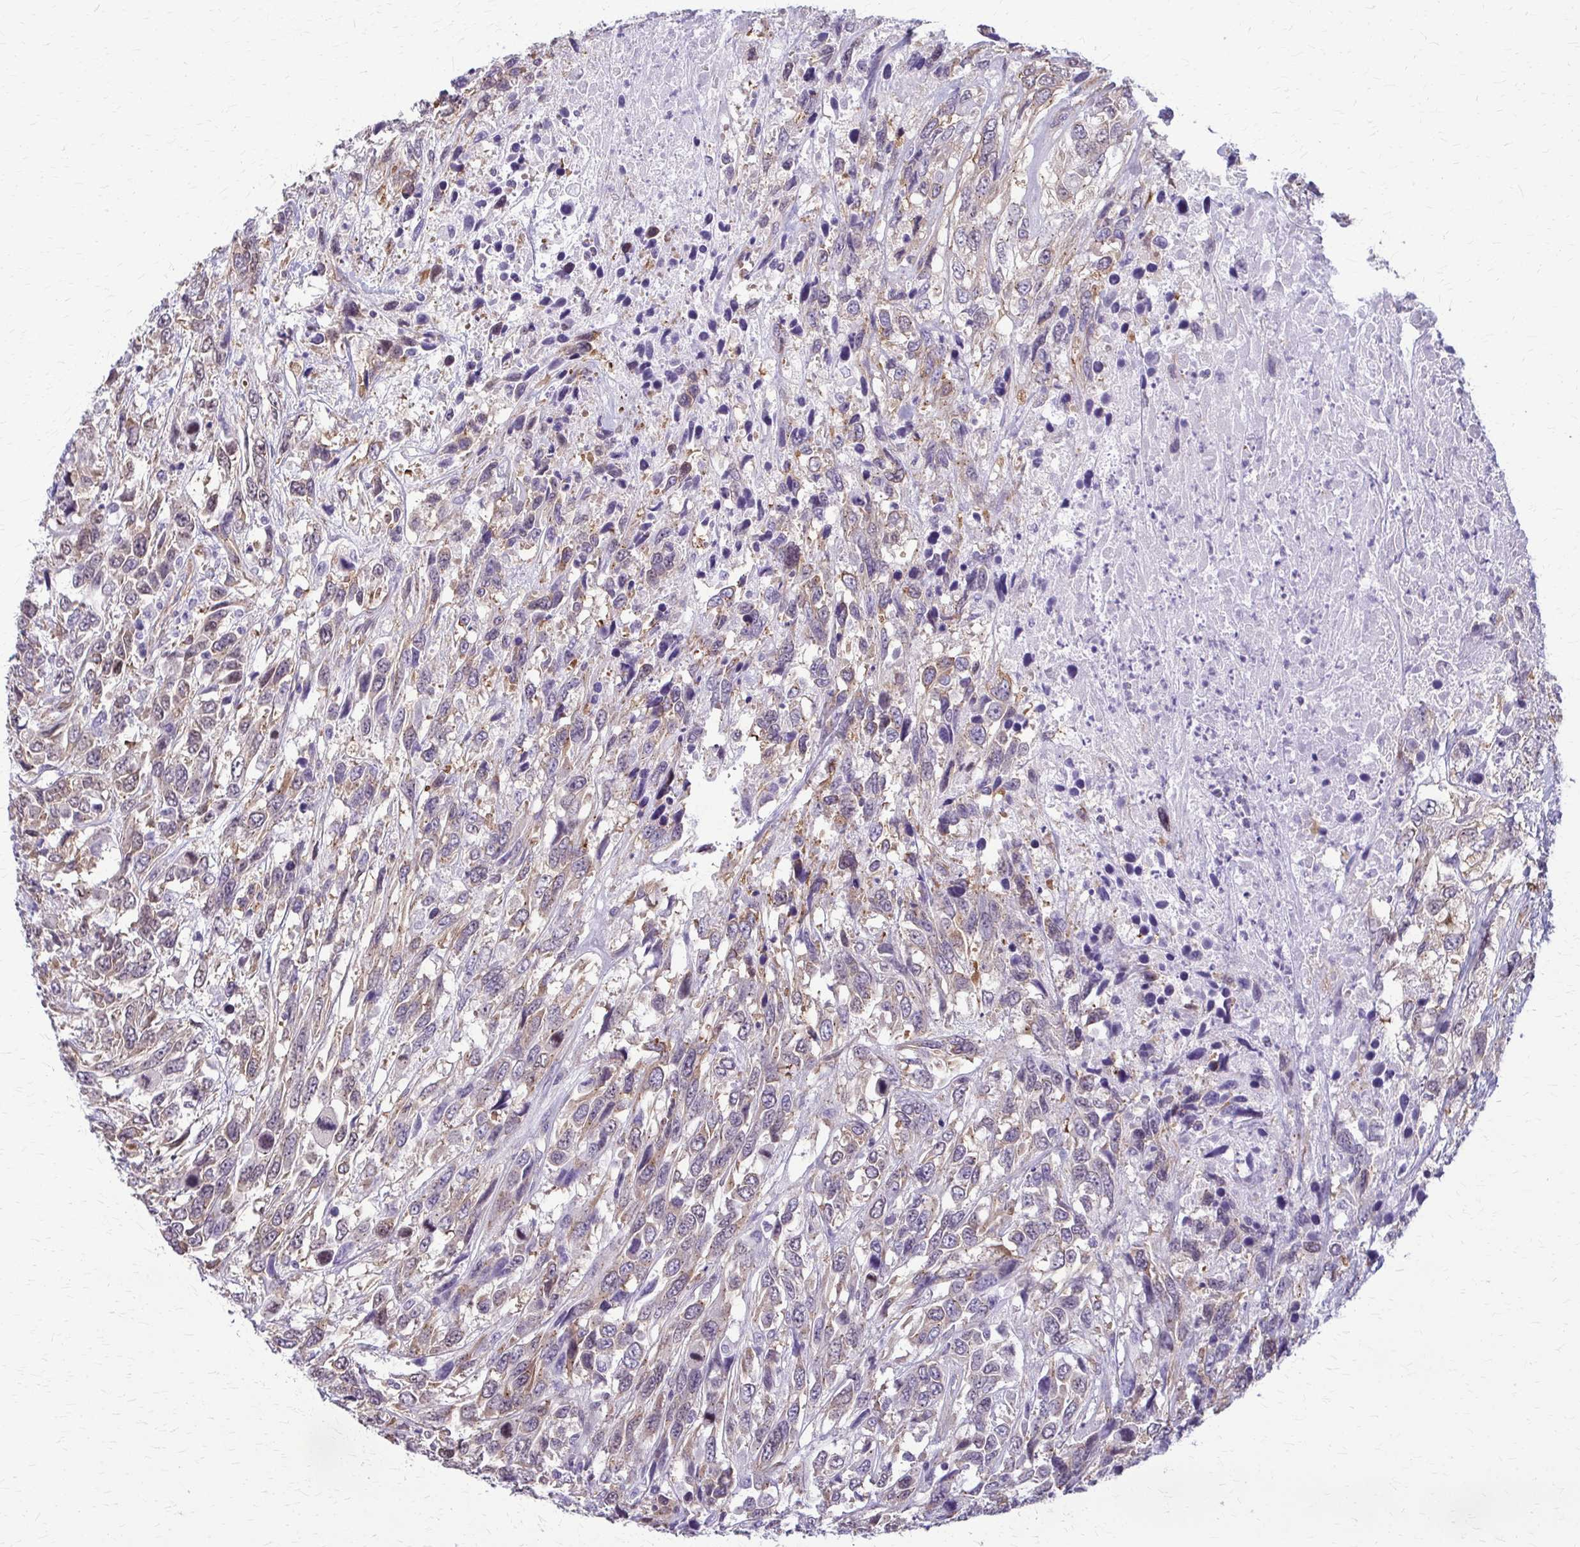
{"staining": {"intensity": "weak", "quantity": "<25%", "location": "cytoplasmic/membranous"}, "tissue": "urothelial cancer", "cell_type": "Tumor cells", "image_type": "cancer", "snomed": [{"axis": "morphology", "description": "Urothelial carcinoma, High grade"}, {"axis": "topography", "description": "Urinary bladder"}], "caption": "This is an immunohistochemistry histopathology image of human high-grade urothelial carcinoma. There is no expression in tumor cells.", "gene": "DEPP1", "patient": {"sex": "female", "age": 70}}